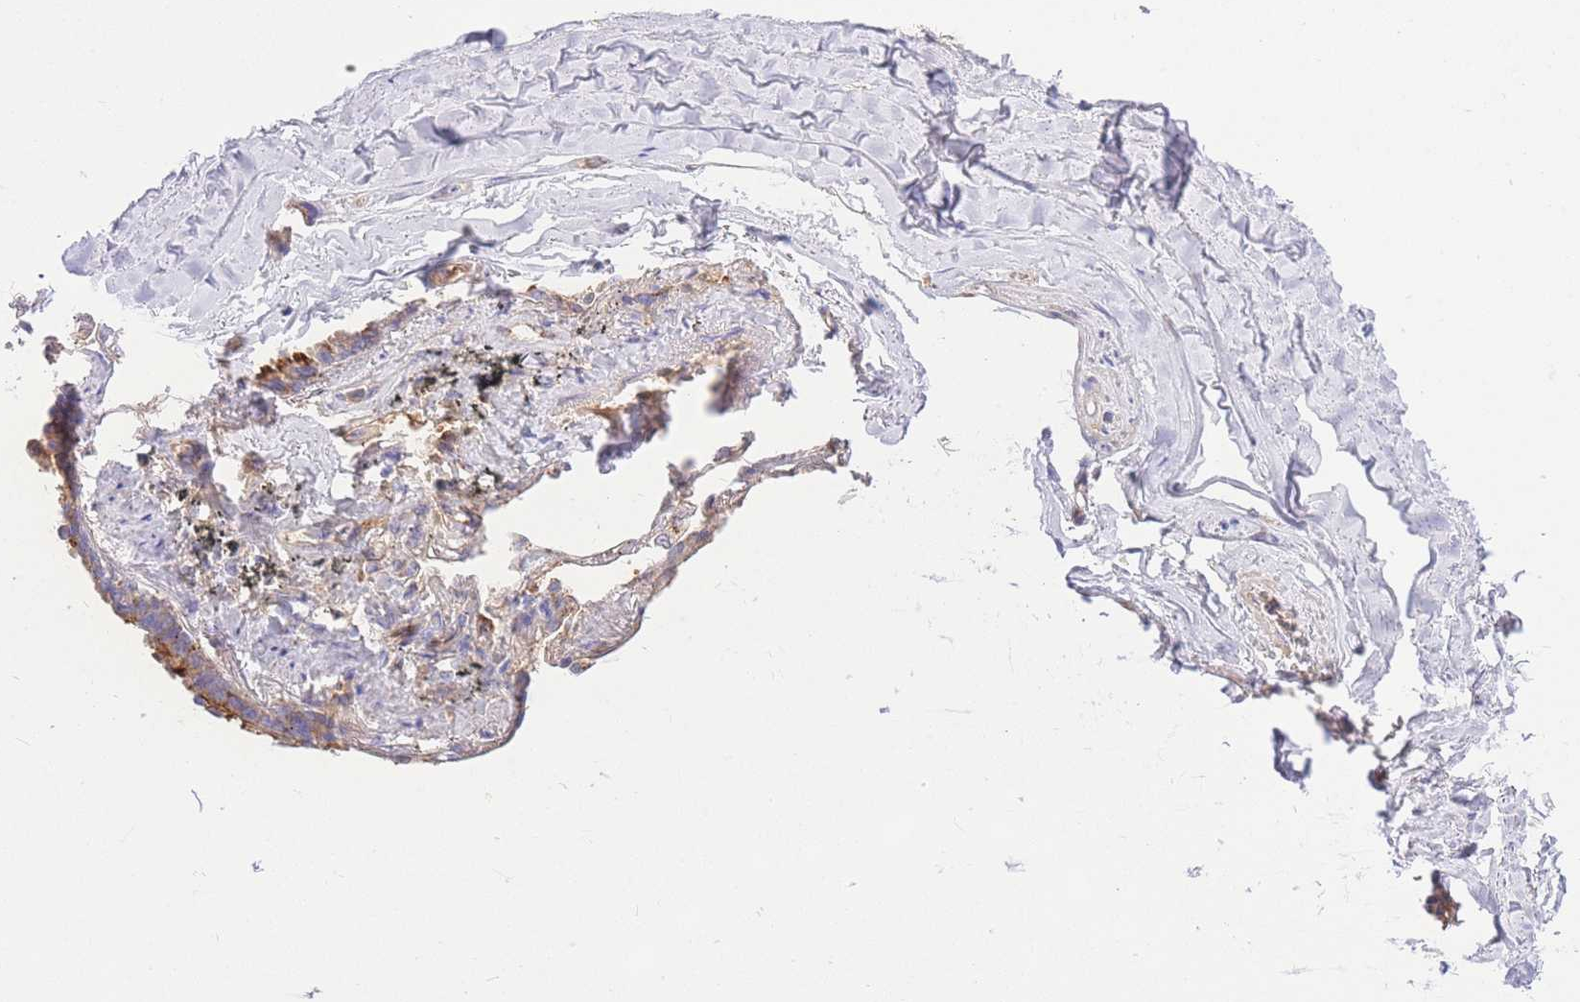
{"staining": {"intensity": "negative", "quantity": "none", "location": "none"}, "tissue": "adipose tissue", "cell_type": "Adipocytes", "image_type": "normal", "snomed": [{"axis": "morphology", "description": "Normal tissue, NOS"}, {"axis": "topography", "description": "Lymph node"}, {"axis": "topography", "description": "Bronchus"}], "caption": "The micrograph demonstrates no staining of adipocytes in normal adipose tissue. (DAB immunohistochemistry (IHC), high magnification).", "gene": "INSYN2B", "patient": {"sex": "male", "age": 63}}